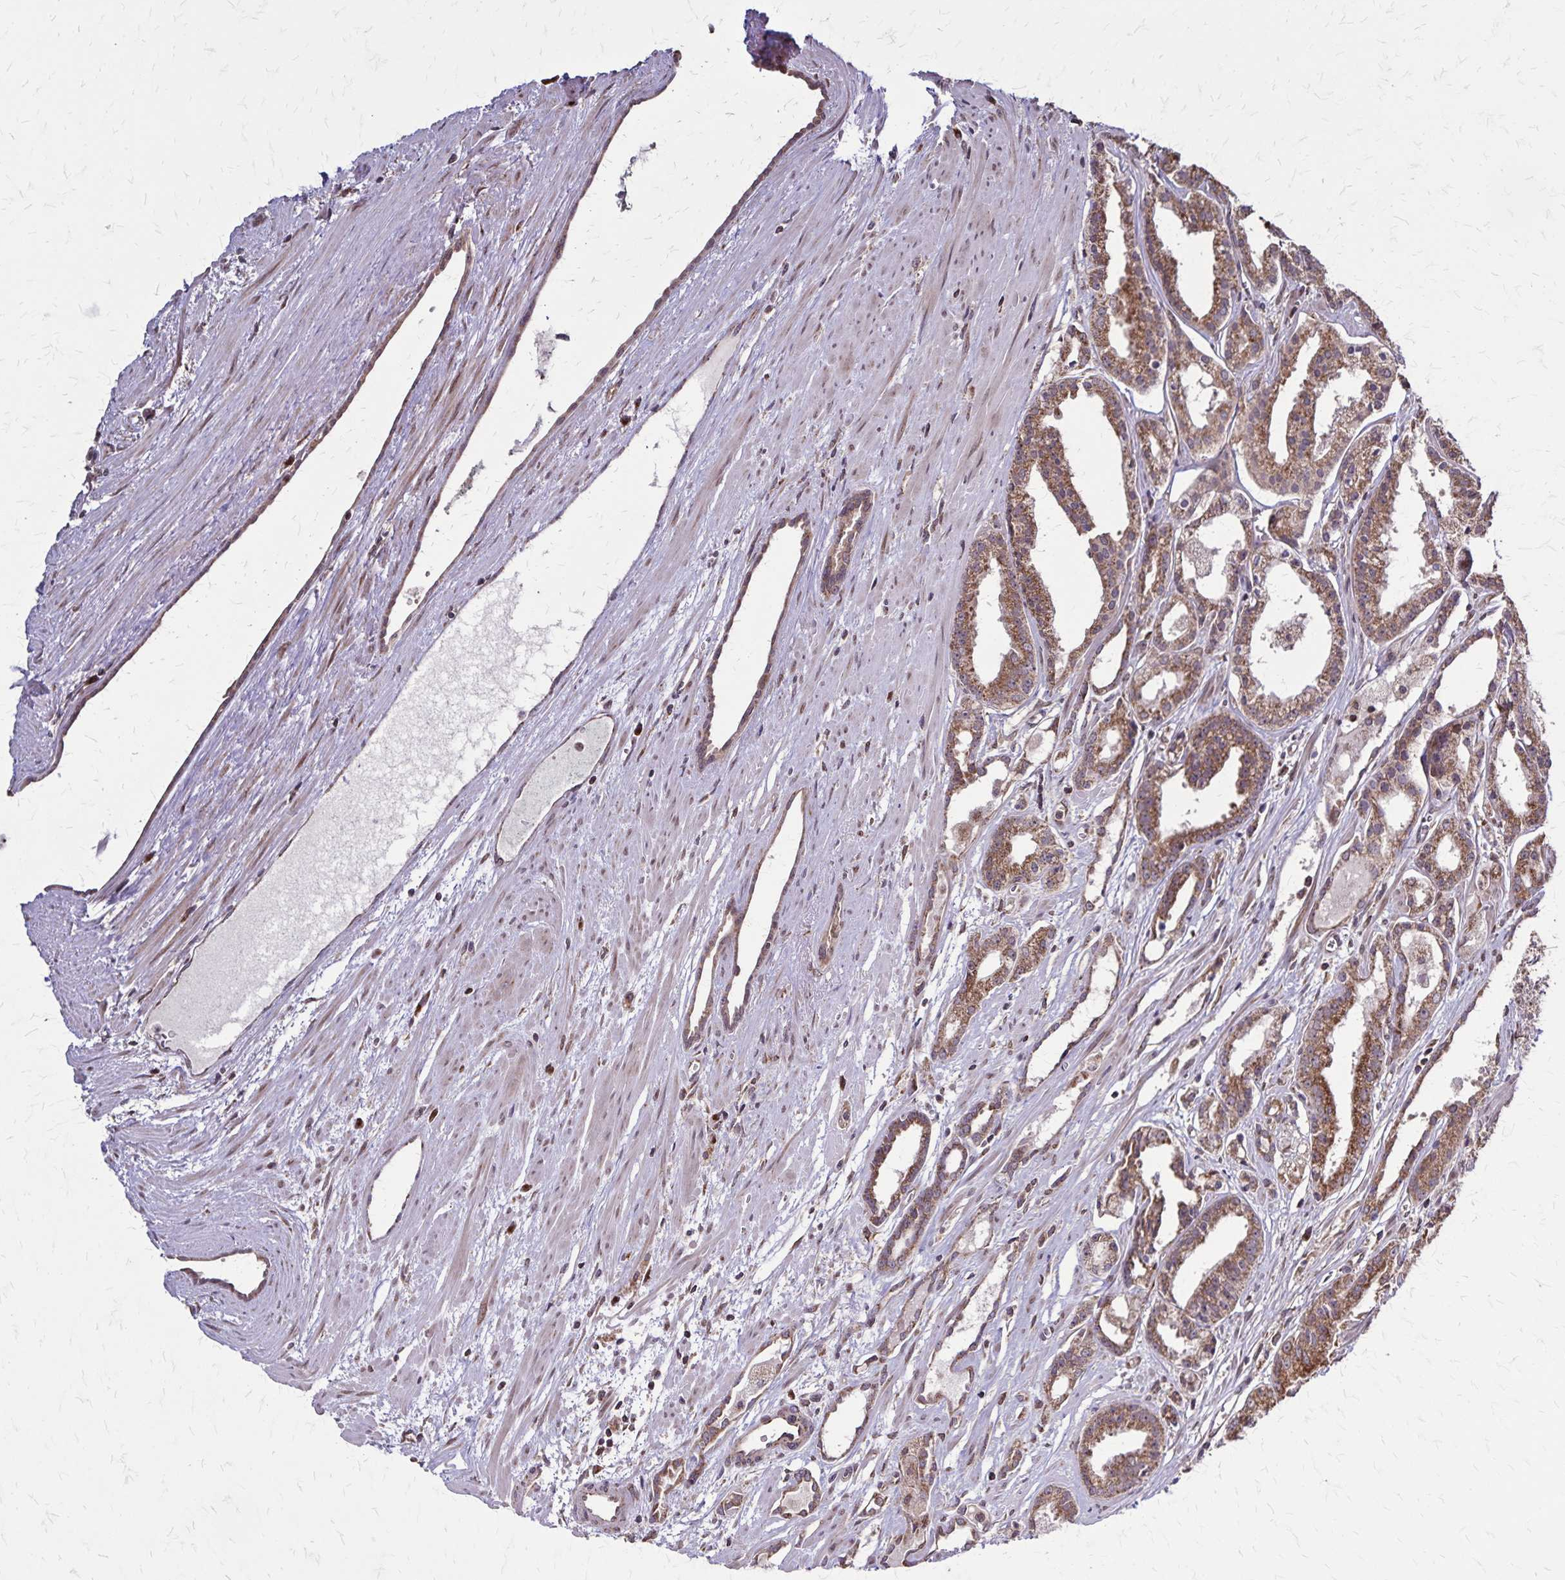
{"staining": {"intensity": "moderate", "quantity": ">75%", "location": "cytoplasmic/membranous"}, "tissue": "prostate cancer", "cell_type": "Tumor cells", "image_type": "cancer", "snomed": [{"axis": "morphology", "description": "Adenocarcinoma, High grade"}, {"axis": "topography", "description": "Prostate"}], "caption": "There is medium levels of moderate cytoplasmic/membranous staining in tumor cells of prostate adenocarcinoma (high-grade), as demonstrated by immunohistochemical staining (brown color).", "gene": "NFS1", "patient": {"sex": "male", "age": 68}}